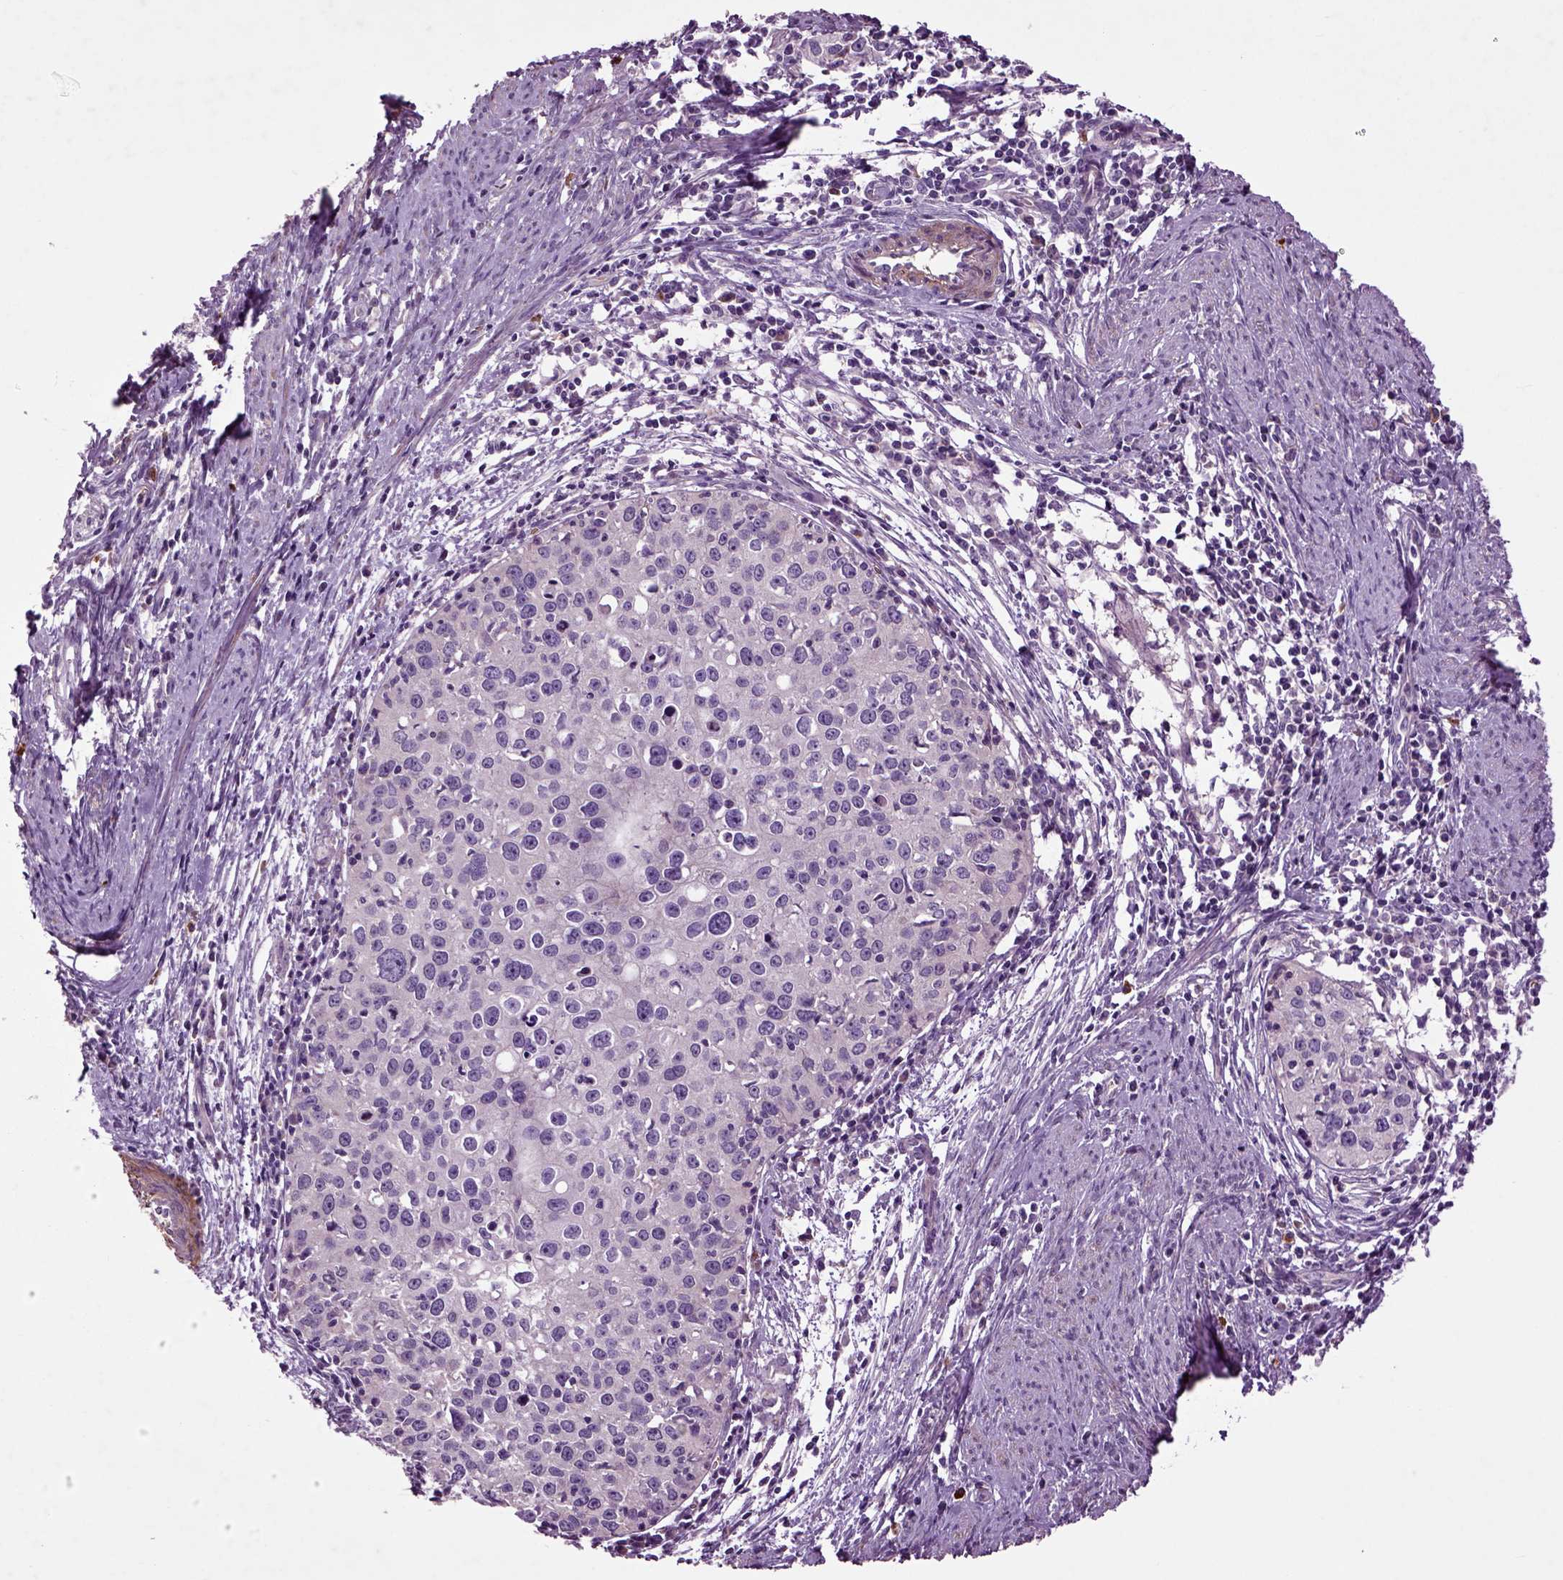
{"staining": {"intensity": "negative", "quantity": "none", "location": "none"}, "tissue": "cervical cancer", "cell_type": "Tumor cells", "image_type": "cancer", "snomed": [{"axis": "morphology", "description": "Squamous cell carcinoma, NOS"}, {"axis": "topography", "description": "Cervix"}], "caption": "Tumor cells show no significant protein positivity in squamous cell carcinoma (cervical). The staining is performed using DAB (3,3'-diaminobenzidine) brown chromogen with nuclei counter-stained in using hematoxylin.", "gene": "SPON1", "patient": {"sex": "female", "age": 40}}